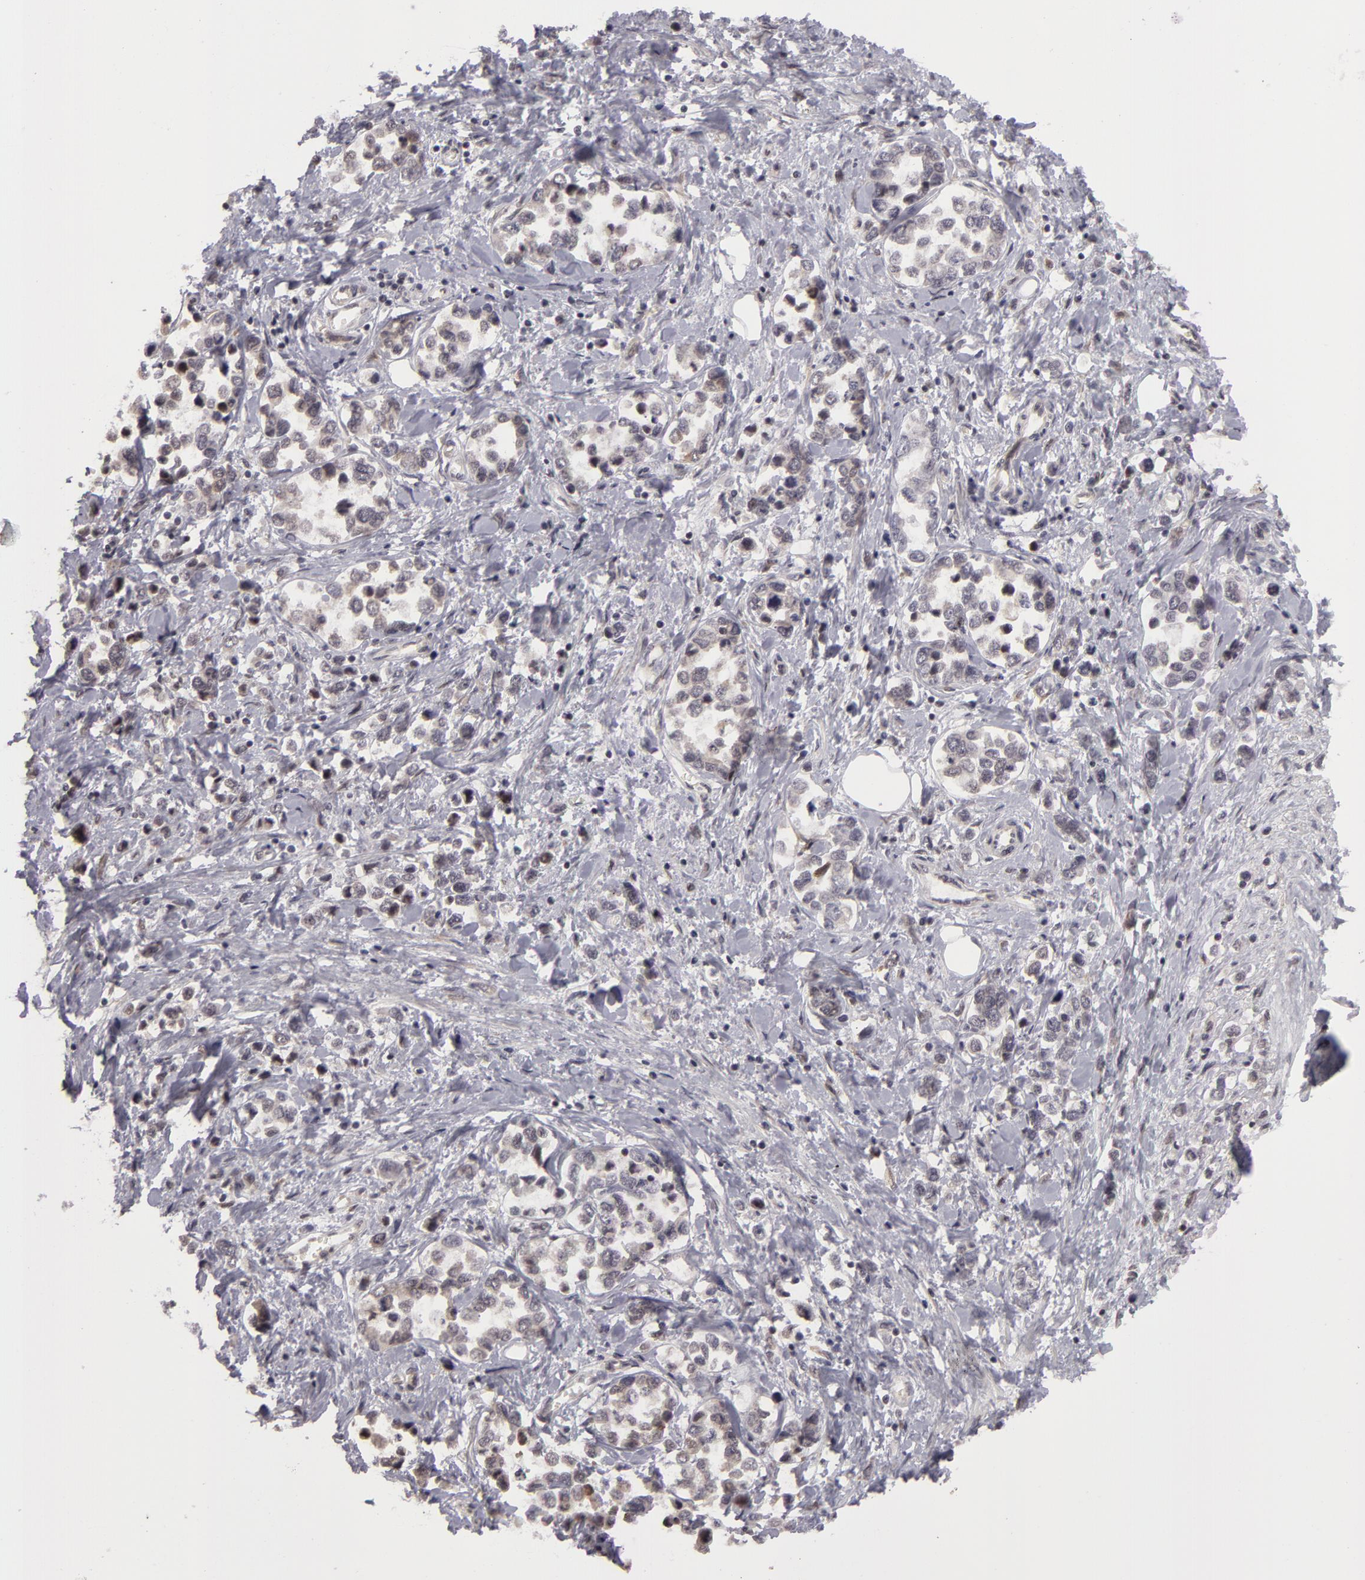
{"staining": {"intensity": "weak", "quantity": "<25%", "location": "nuclear"}, "tissue": "stomach cancer", "cell_type": "Tumor cells", "image_type": "cancer", "snomed": [{"axis": "morphology", "description": "Adenocarcinoma, NOS"}, {"axis": "topography", "description": "Stomach, upper"}], "caption": "A micrograph of human adenocarcinoma (stomach) is negative for staining in tumor cells.", "gene": "ZNF133", "patient": {"sex": "male", "age": 76}}